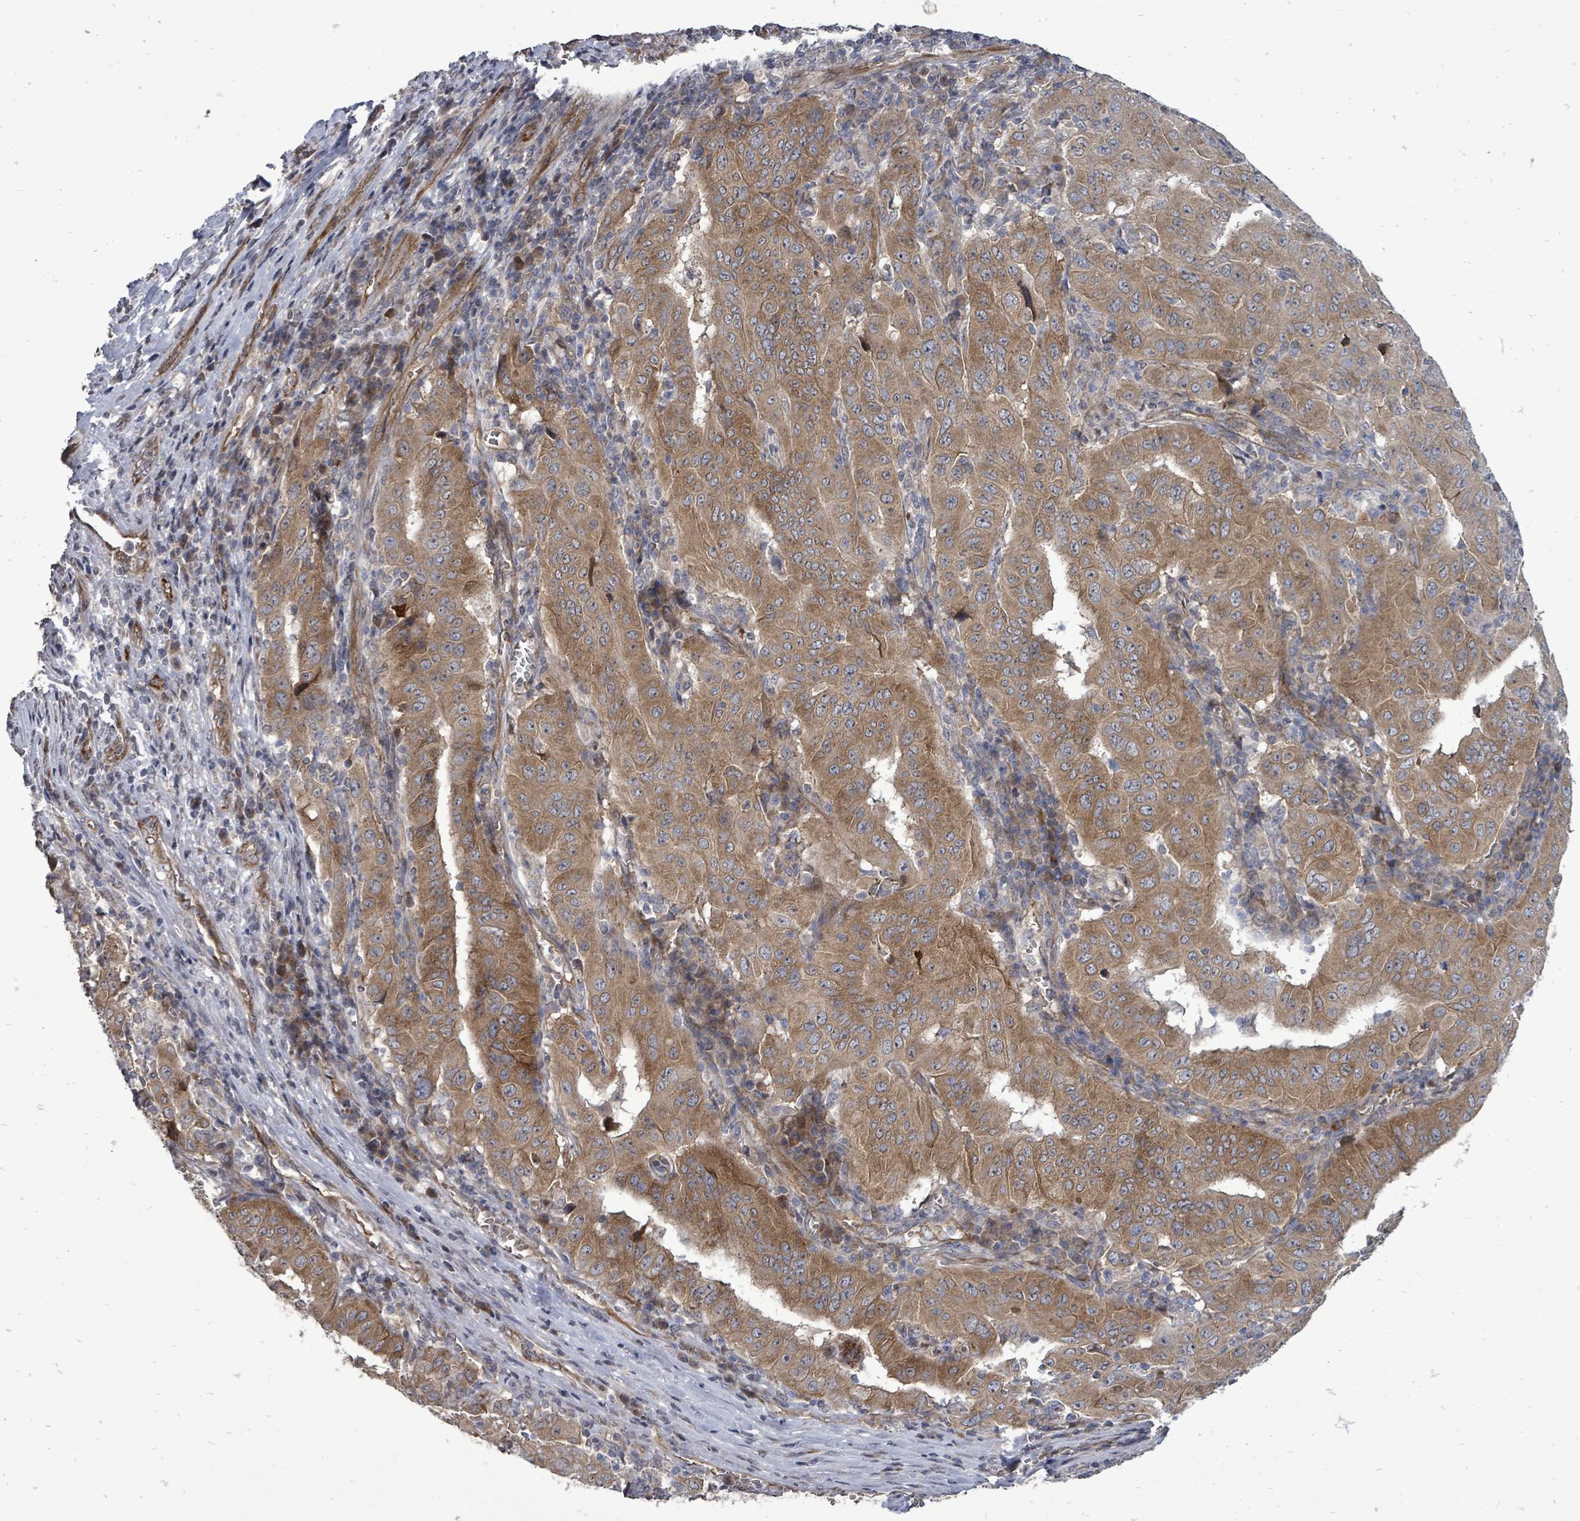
{"staining": {"intensity": "moderate", "quantity": ">75%", "location": "cytoplasmic/membranous"}, "tissue": "pancreatic cancer", "cell_type": "Tumor cells", "image_type": "cancer", "snomed": [{"axis": "morphology", "description": "Adenocarcinoma, NOS"}, {"axis": "topography", "description": "Pancreas"}], "caption": "A brown stain labels moderate cytoplasmic/membranous positivity of a protein in pancreatic cancer (adenocarcinoma) tumor cells.", "gene": "RALGAPB", "patient": {"sex": "male", "age": 63}}